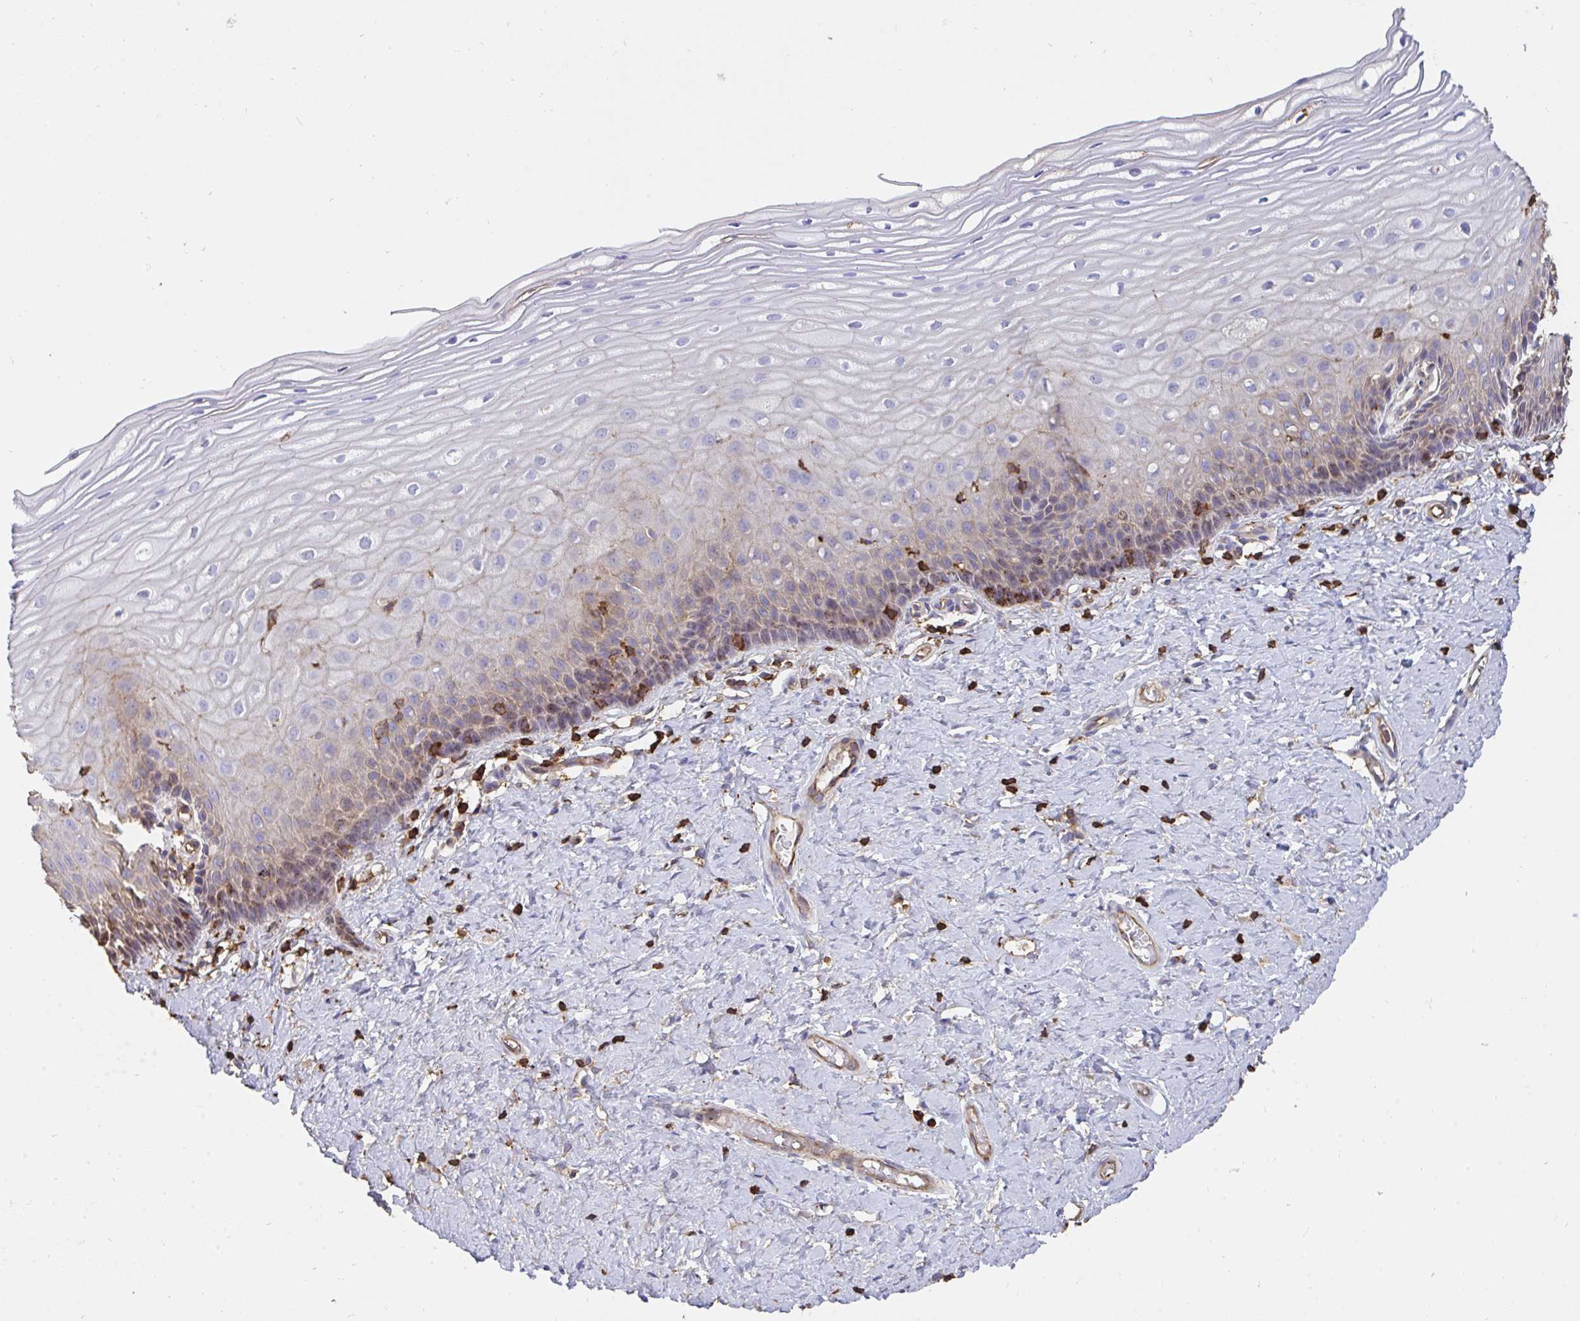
{"staining": {"intensity": "moderate", "quantity": "<25%", "location": "cytoplasmic/membranous"}, "tissue": "cervix", "cell_type": "Glandular cells", "image_type": "normal", "snomed": [{"axis": "morphology", "description": "Normal tissue, NOS"}, {"axis": "topography", "description": "Cervix"}], "caption": "Immunohistochemistry staining of benign cervix, which displays low levels of moderate cytoplasmic/membranous expression in about <25% of glandular cells indicating moderate cytoplasmic/membranous protein expression. The staining was performed using DAB (3,3'-diaminobenzidine) (brown) for protein detection and nuclei were counterstained in hematoxylin (blue).", "gene": "CFL1", "patient": {"sex": "female", "age": 37}}